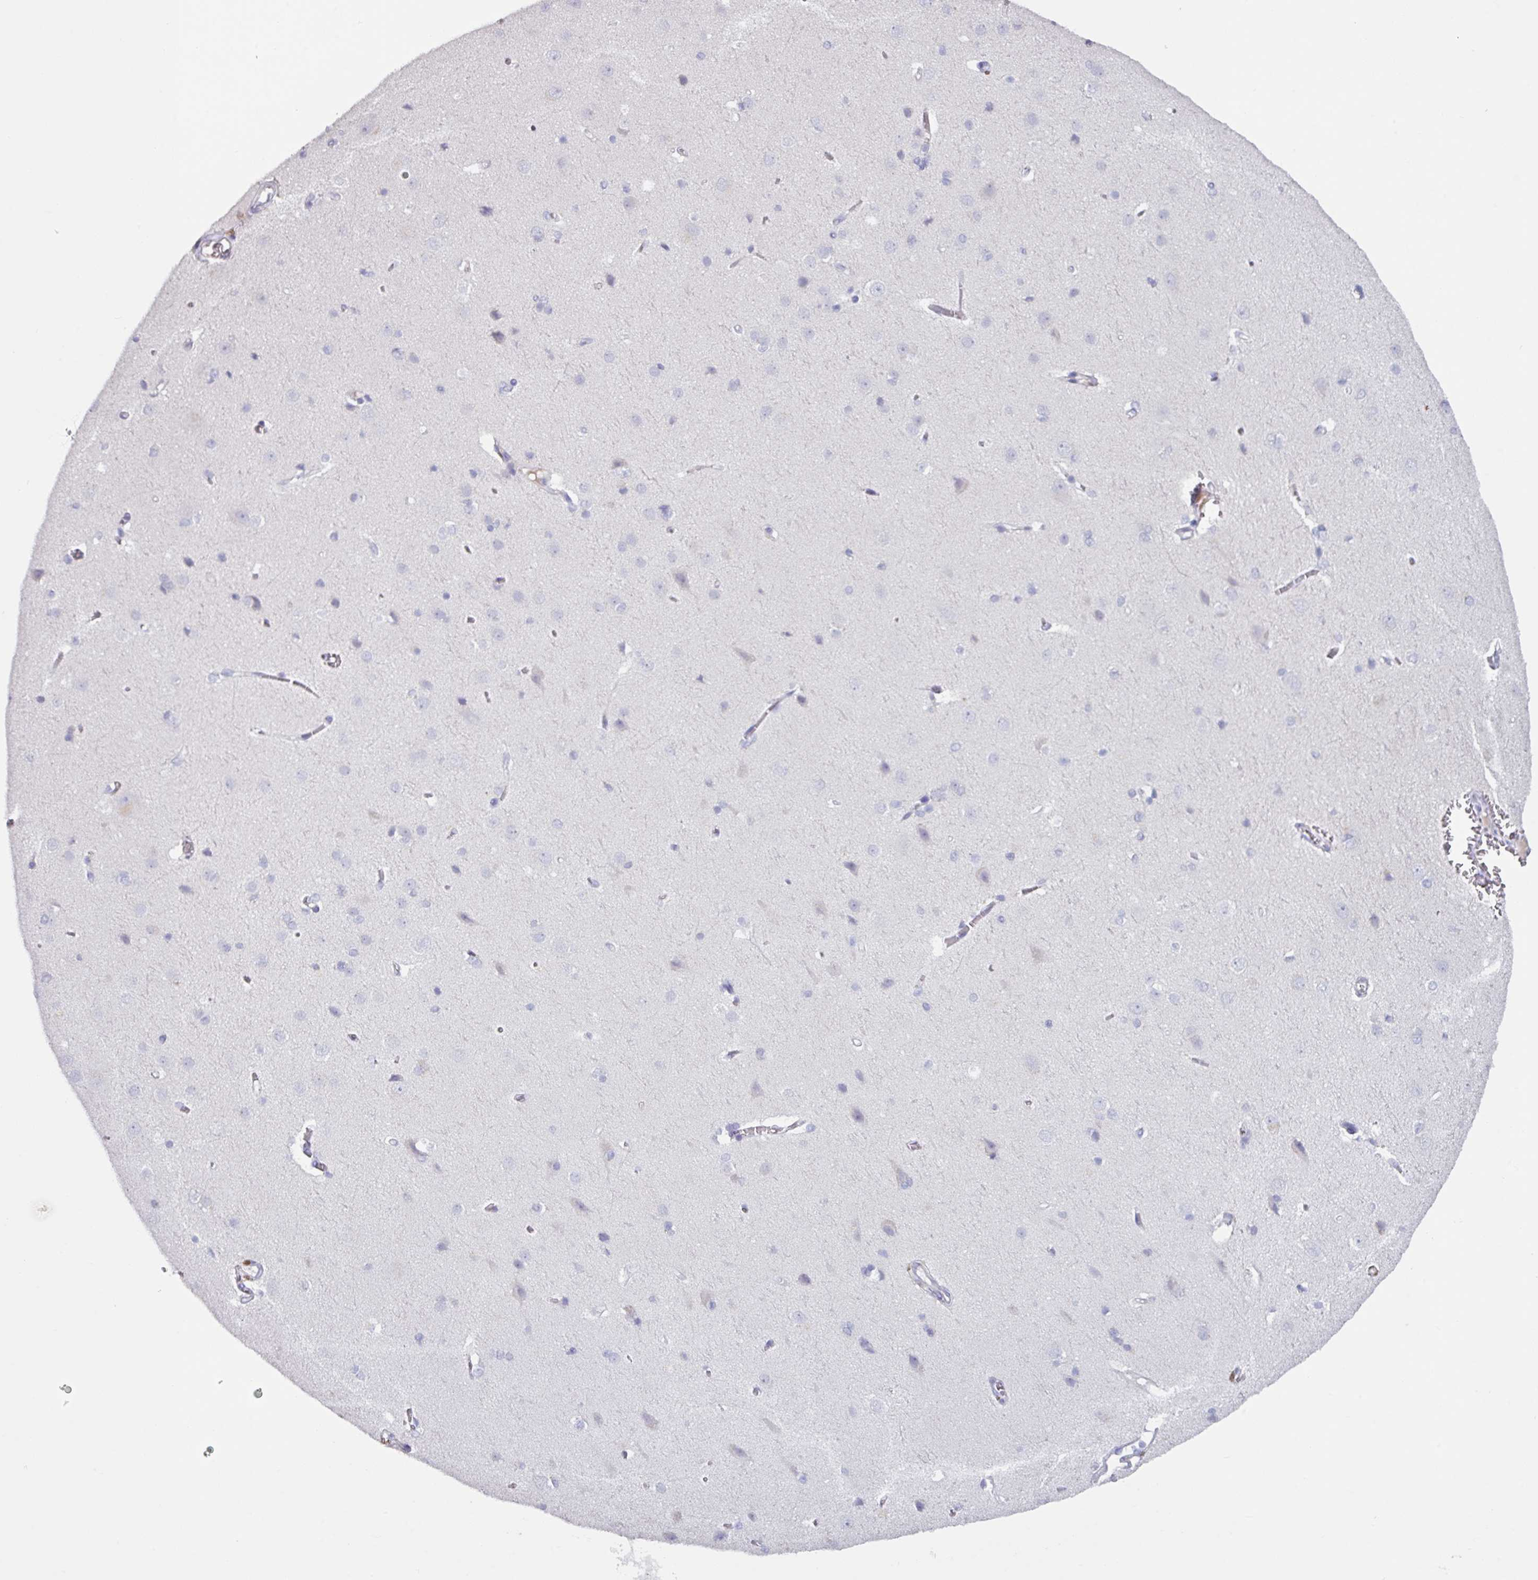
{"staining": {"intensity": "negative", "quantity": "none", "location": "none"}, "tissue": "cerebral cortex", "cell_type": "Endothelial cells", "image_type": "normal", "snomed": [{"axis": "morphology", "description": "Normal tissue, NOS"}, {"axis": "topography", "description": "Cerebral cortex"}], "caption": "Photomicrograph shows no significant protein staining in endothelial cells of benign cerebral cortex.", "gene": "OR2T10", "patient": {"sex": "male", "age": 37}}